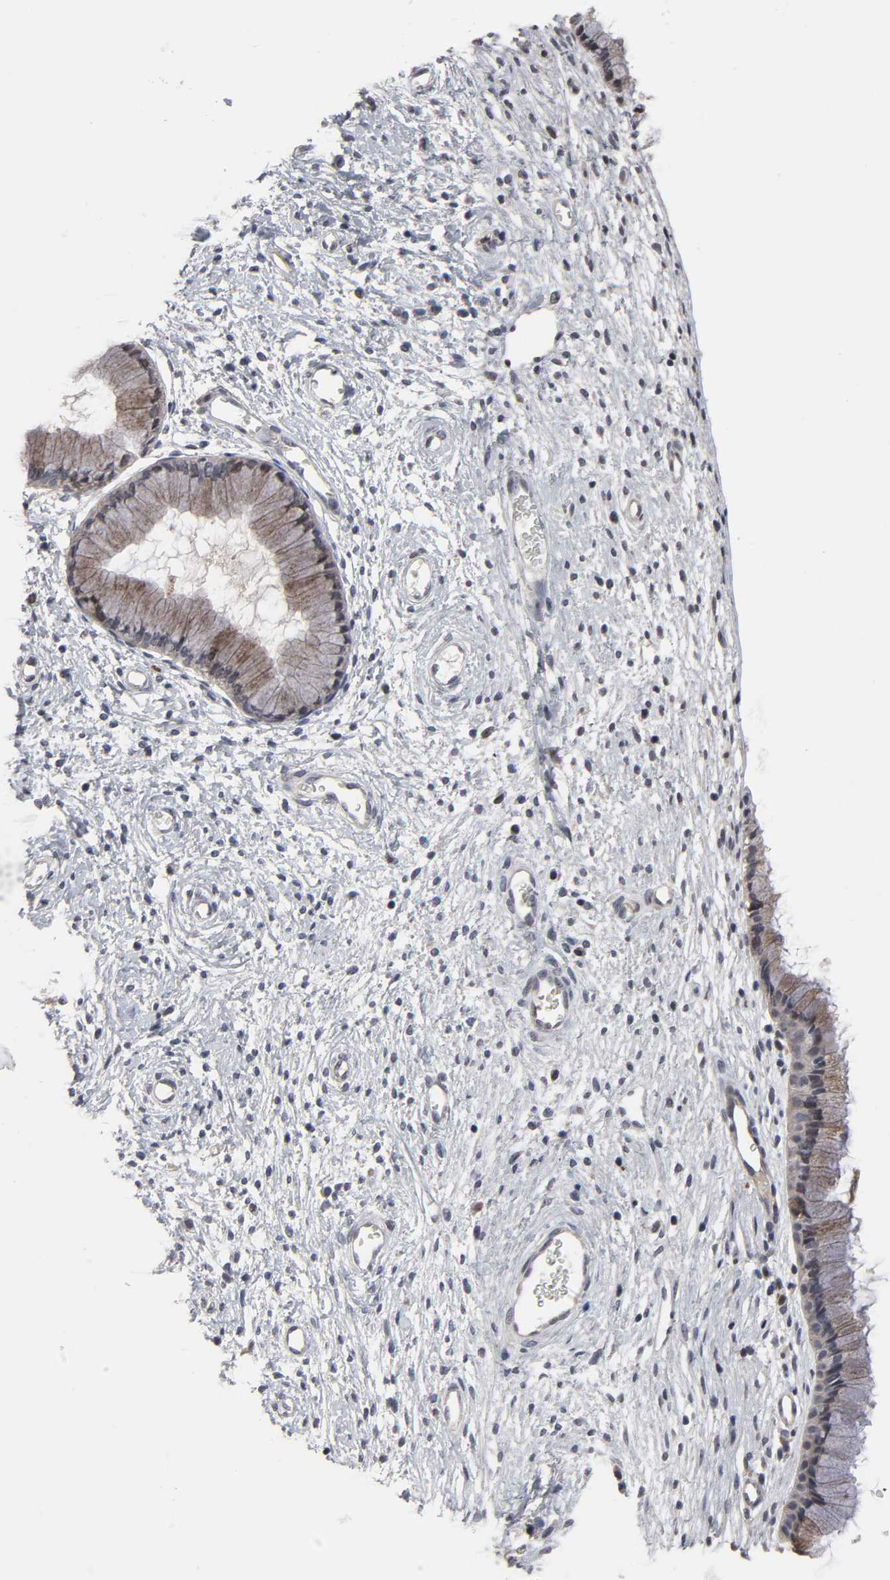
{"staining": {"intensity": "moderate", "quantity": ">75%", "location": "cytoplasmic/membranous"}, "tissue": "cervix", "cell_type": "Glandular cells", "image_type": "normal", "snomed": [{"axis": "morphology", "description": "Normal tissue, NOS"}, {"axis": "topography", "description": "Cervix"}], "caption": "IHC image of unremarkable human cervix stained for a protein (brown), which reveals medium levels of moderate cytoplasmic/membranous expression in approximately >75% of glandular cells.", "gene": "HNF4A", "patient": {"sex": "female", "age": 55}}